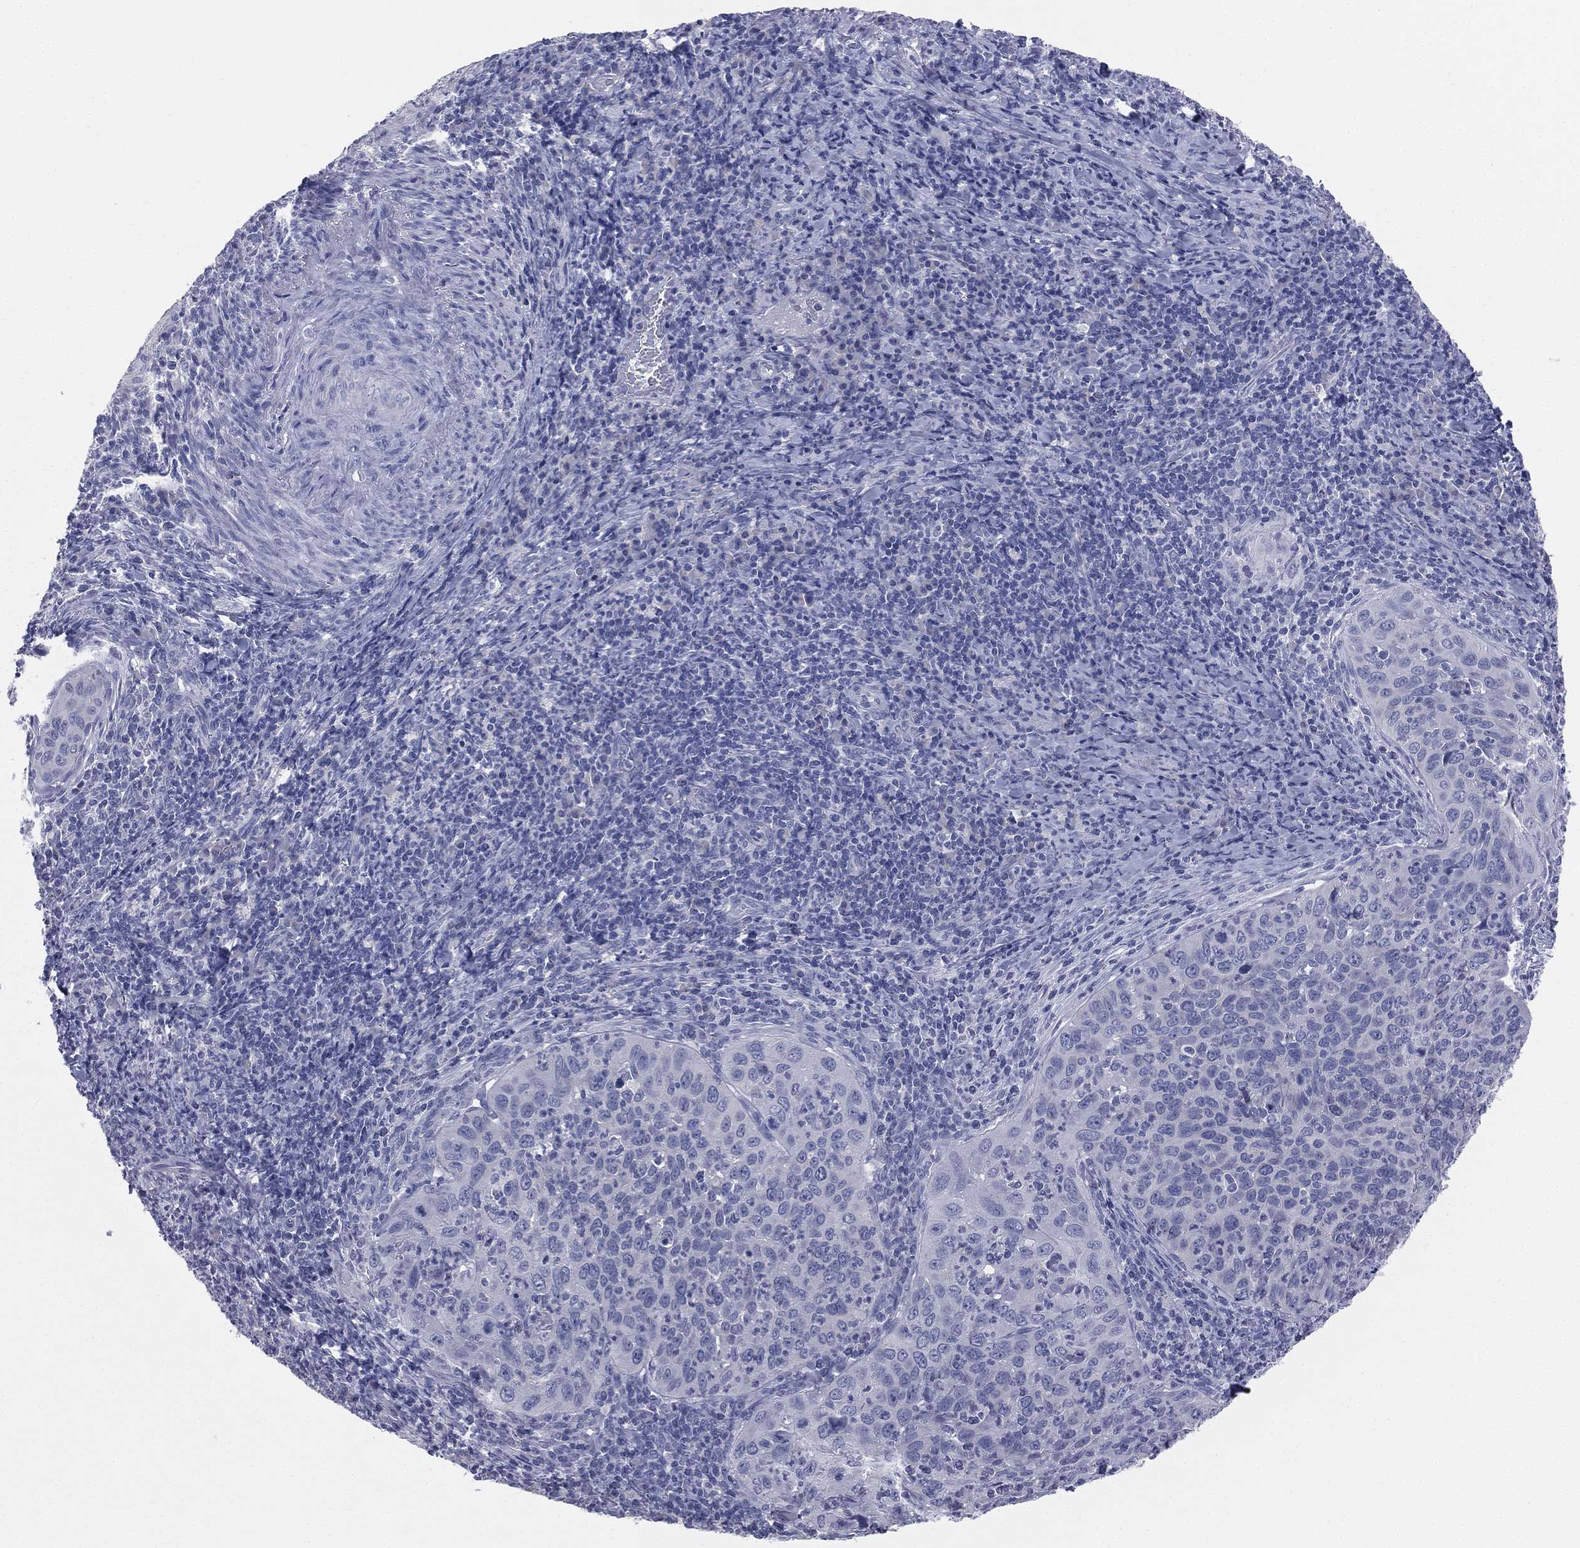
{"staining": {"intensity": "negative", "quantity": "none", "location": "none"}, "tissue": "cervical cancer", "cell_type": "Tumor cells", "image_type": "cancer", "snomed": [{"axis": "morphology", "description": "Squamous cell carcinoma, NOS"}, {"axis": "topography", "description": "Cervix"}], "caption": "This is an immunohistochemistry histopathology image of squamous cell carcinoma (cervical). There is no expression in tumor cells.", "gene": "STK31", "patient": {"sex": "female", "age": 26}}